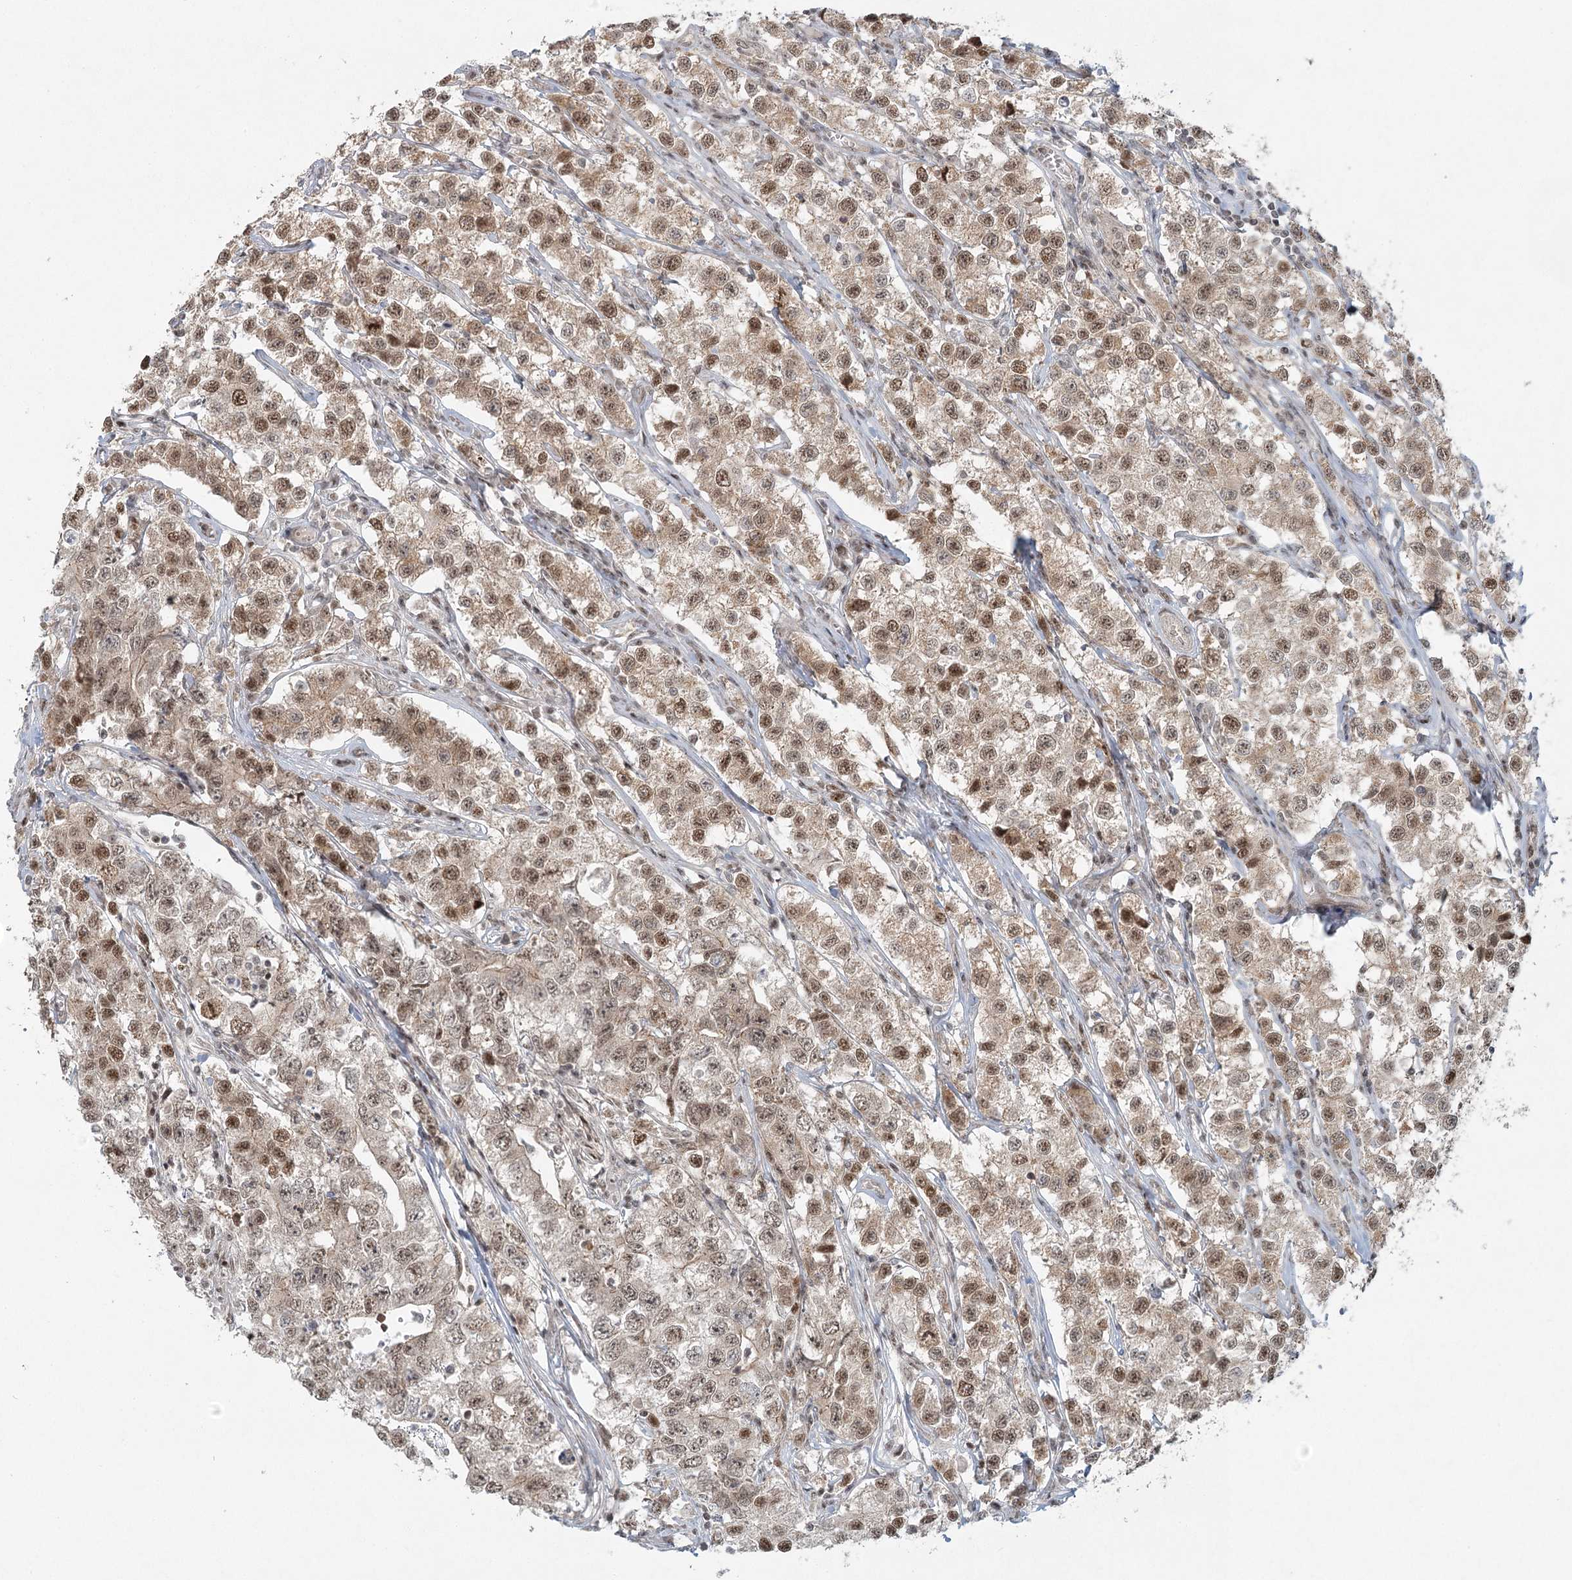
{"staining": {"intensity": "moderate", "quantity": ">75%", "location": "cytoplasmic/membranous,nuclear"}, "tissue": "testis cancer", "cell_type": "Tumor cells", "image_type": "cancer", "snomed": [{"axis": "morphology", "description": "Seminoma, NOS"}, {"axis": "morphology", "description": "Carcinoma, Embryonal, NOS"}, {"axis": "topography", "description": "Testis"}], "caption": "An immunohistochemistry histopathology image of tumor tissue is shown. Protein staining in brown highlights moderate cytoplasmic/membranous and nuclear positivity in testis seminoma within tumor cells.", "gene": "R3HCC1L", "patient": {"sex": "male", "age": 43}}